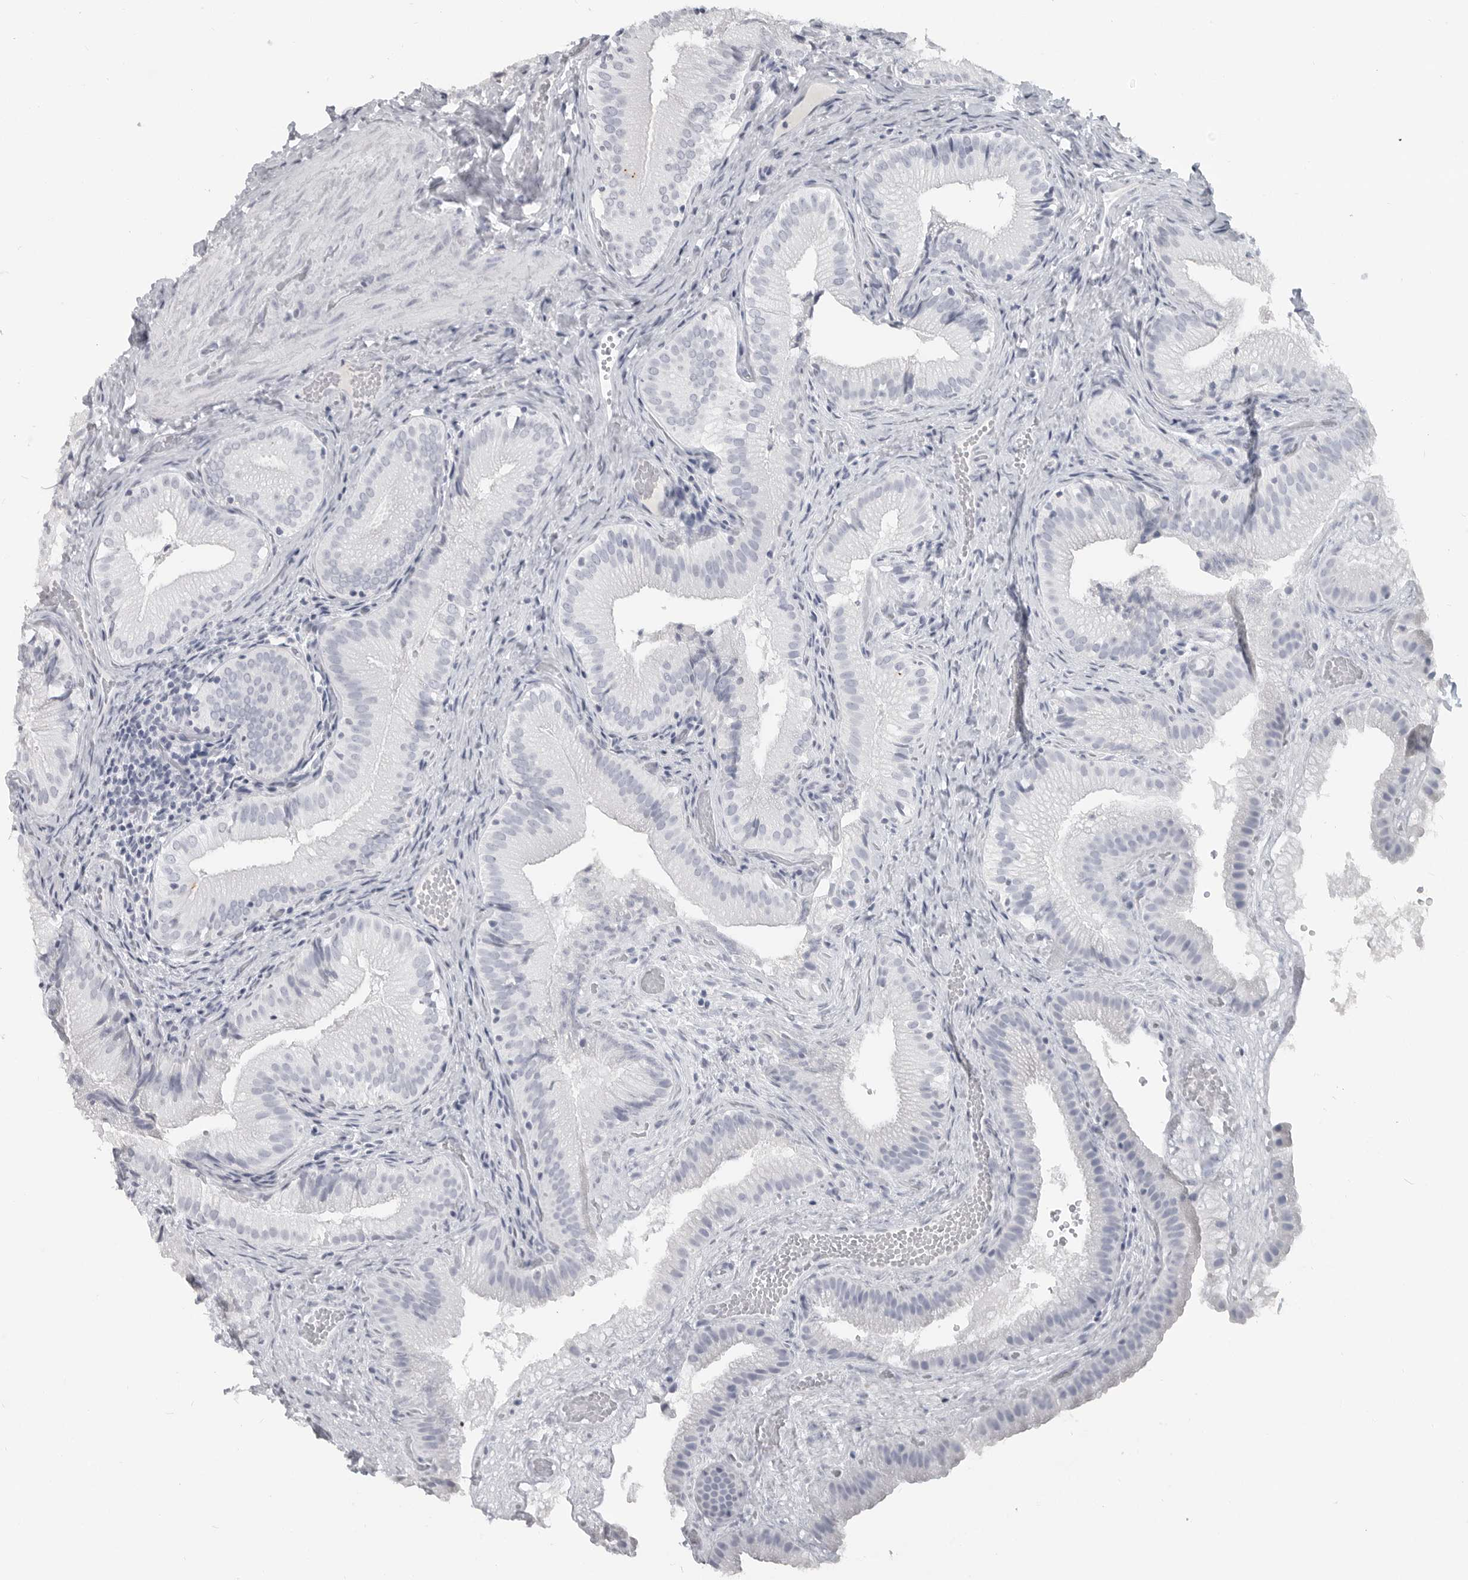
{"staining": {"intensity": "negative", "quantity": "none", "location": "none"}, "tissue": "gallbladder", "cell_type": "Glandular cells", "image_type": "normal", "snomed": [{"axis": "morphology", "description": "Normal tissue, NOS"}, {"axis": "topography", "description": "Gallbladder"}], "caption": "DAB (3,3'-diaminobenzidine) immunohistochemical staining of benign gallbladder reveals no significant staining in glandular cells.", "gene": "LY6D", "patient": {"sex": "female", "age": 30}}